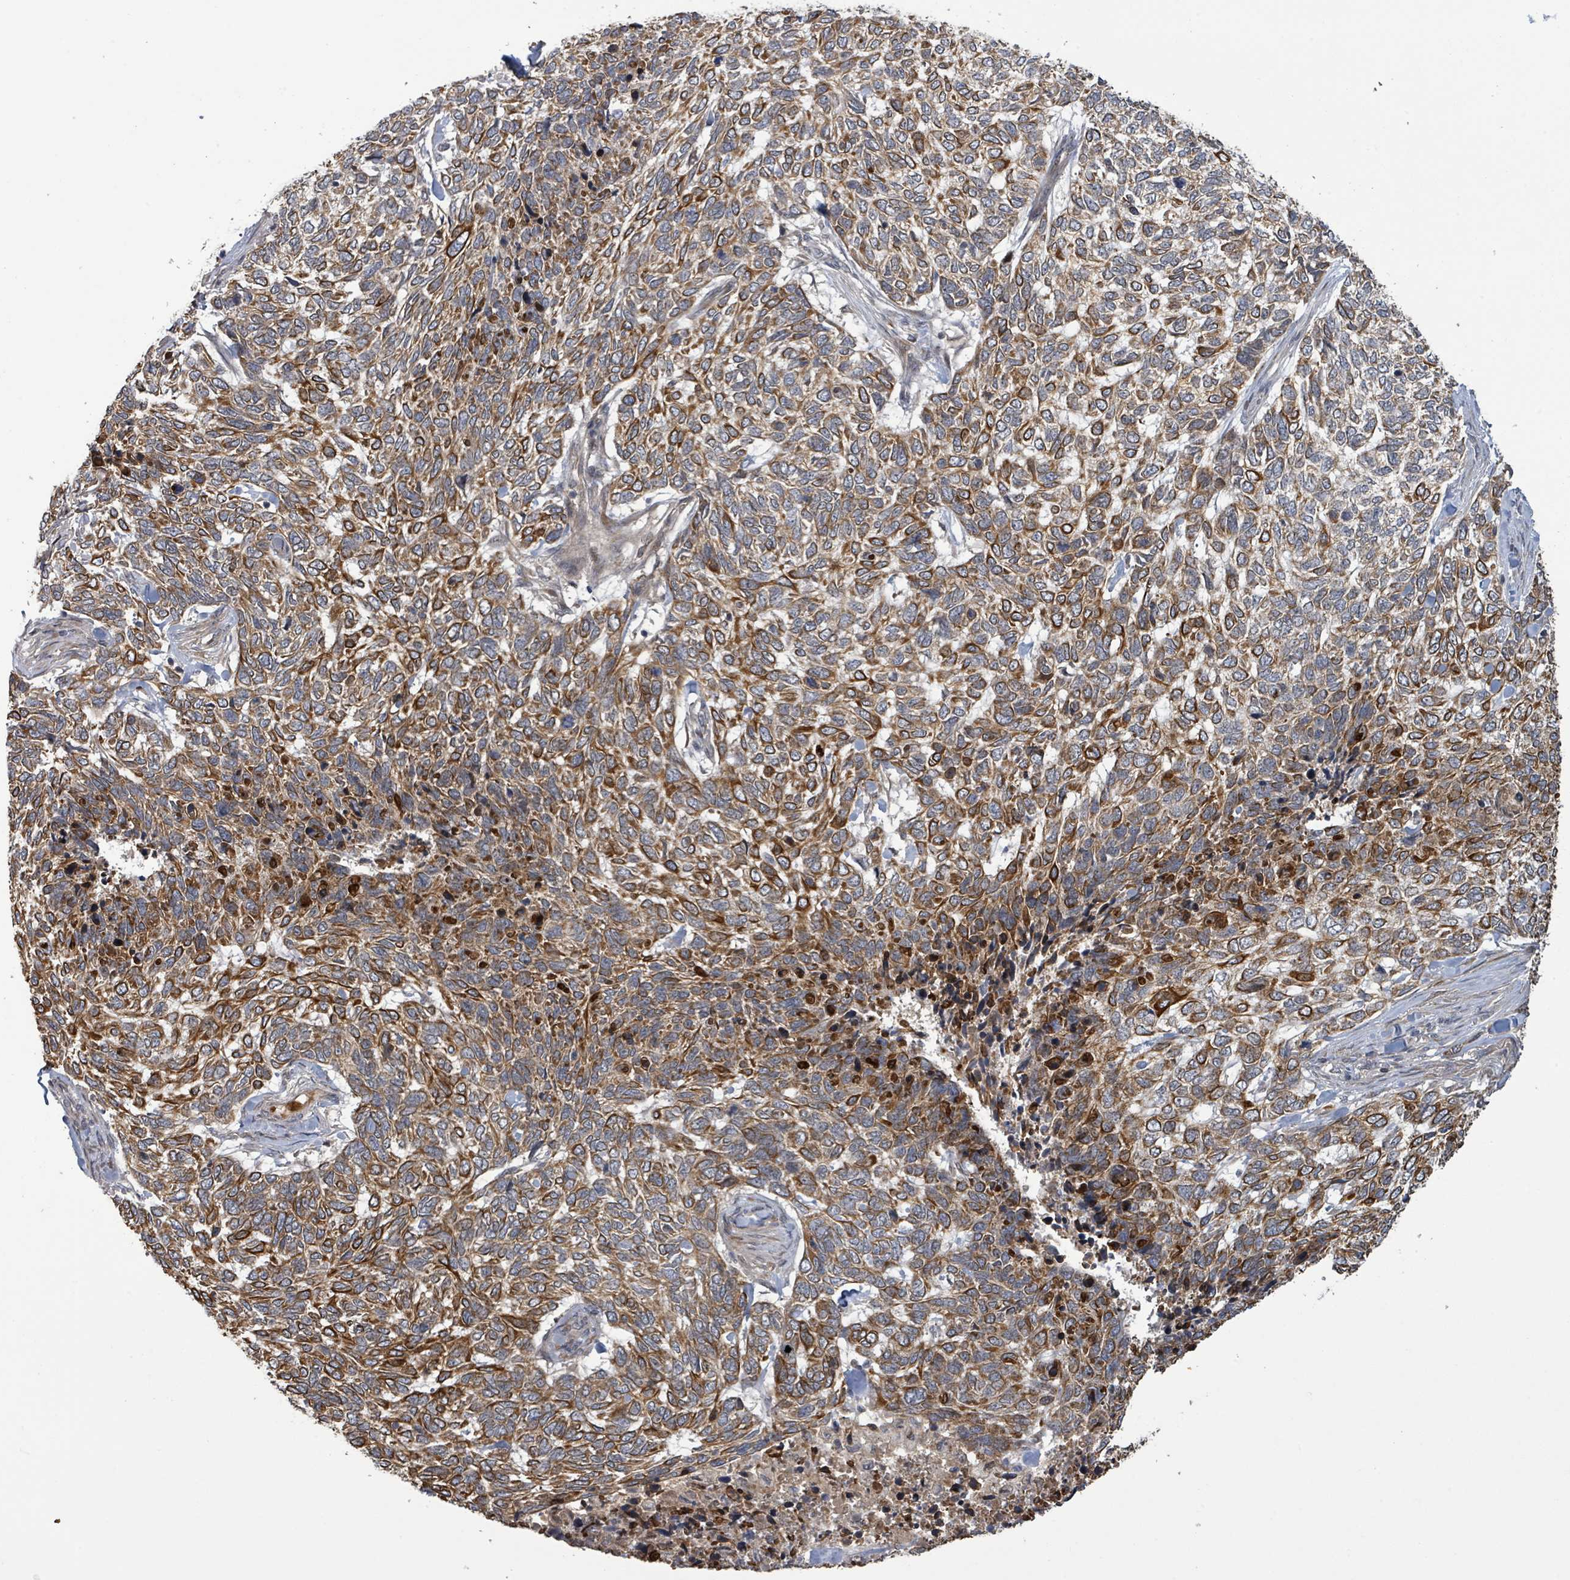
{"staining": {"intensity": "moderate", "quantity": ">75%", "location": "cytoplasmic/membranous"}, "tissue": "skin cancer", "cell_type": "Tumor cells", "image_type": "cancer", "snomed": [{"axis": "morphology", "description": "Basal cell carcinoma"}, {"axis": "topography", "description": "Skin"}], "caption": "Human skin cancer (basal cell carcinoma) stained with a brown dye exhibits moderate cytoplasmic/membranous positive staining in approximately >75% of tumor cells.", "gene": "ITGA11", "patient": {"sex": "female", "age": 65}}